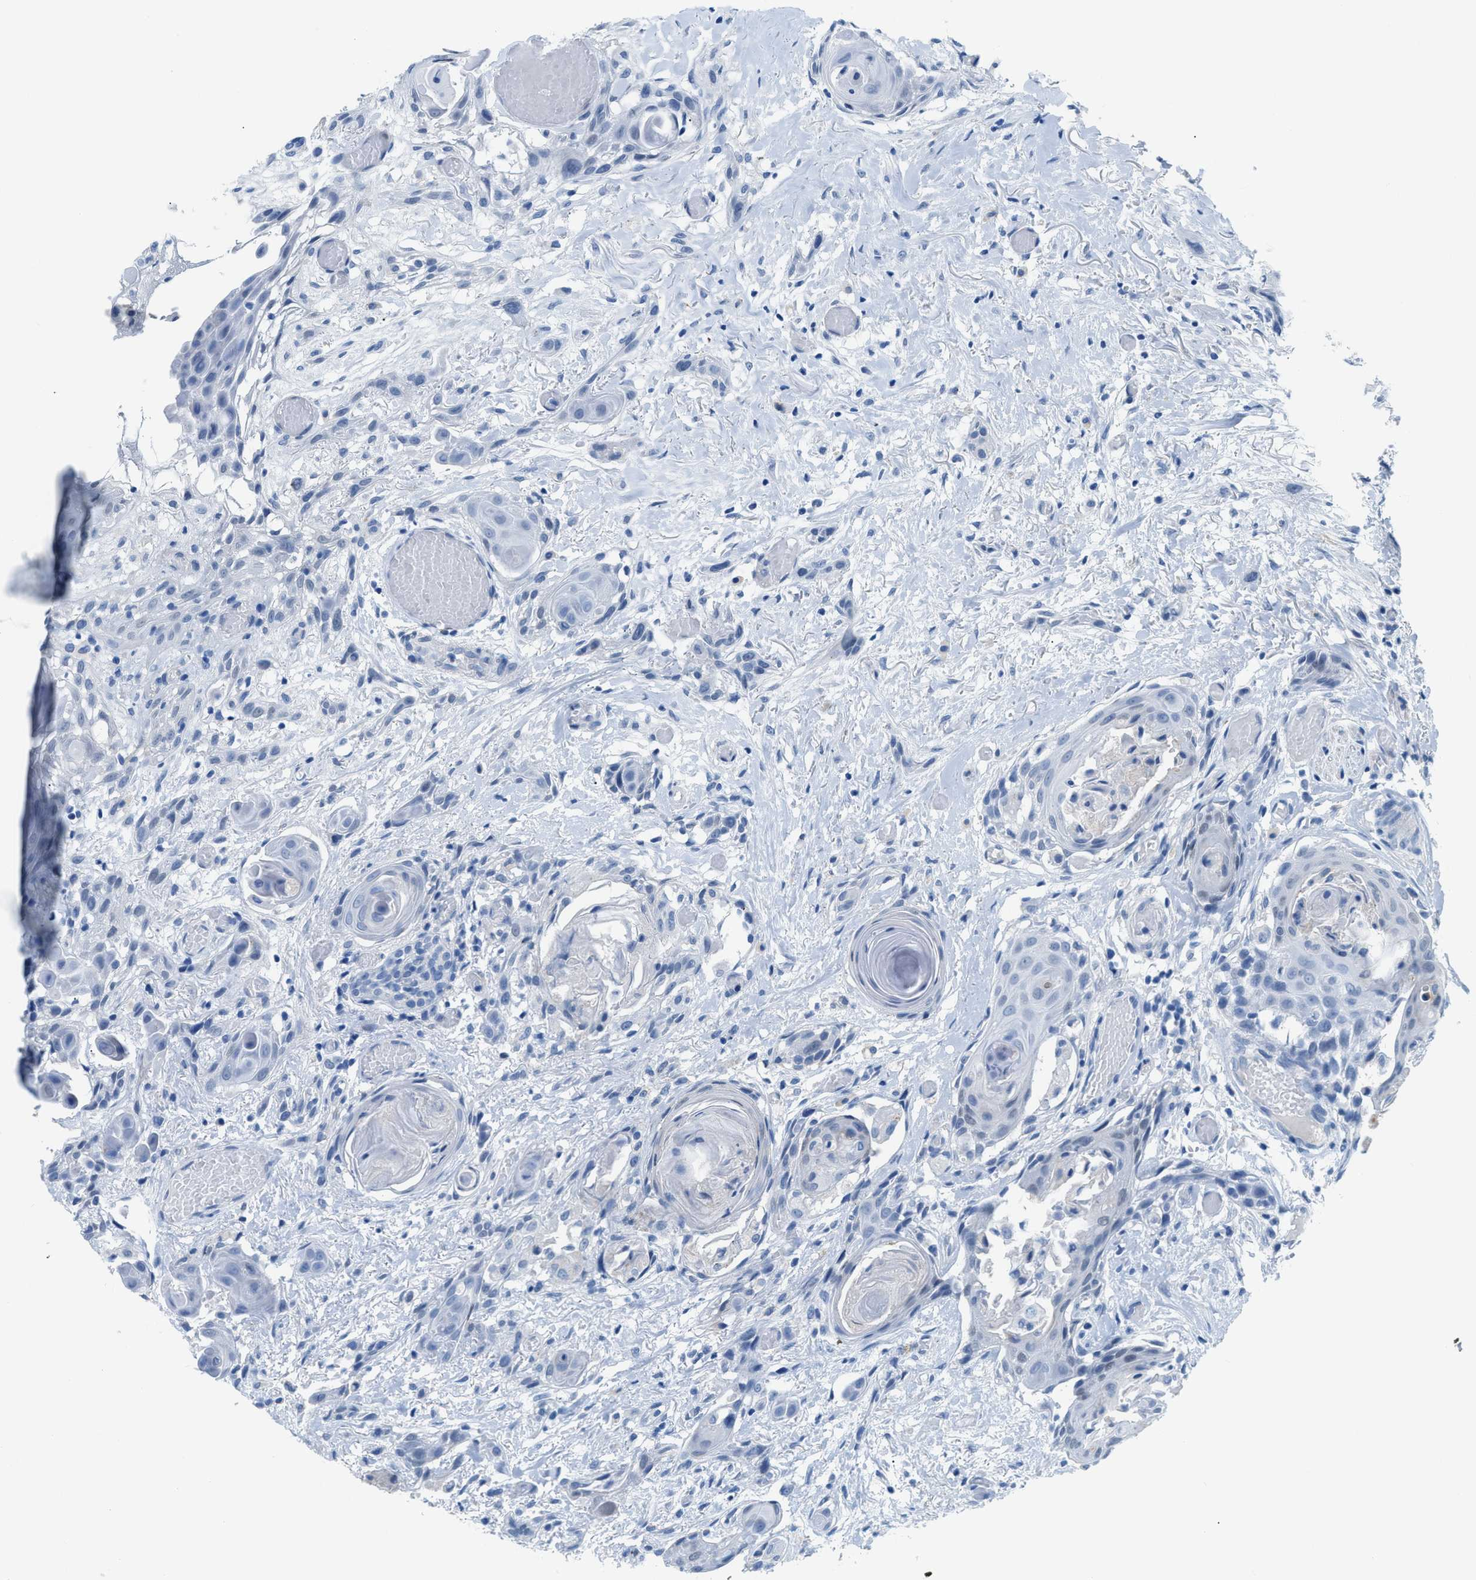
{"staining": {"intensity": "negative", "quantity": "none", "location": "none"}, "tissue": "oral mucosa", "cell_type": "Squamous epithelial cells", "image_type": "normal", "snomed": [{"axis": "morphology", "description": "Normal tissue, NOS"}, {"axis": "morphology", "description": "Squamous cell carcinoma, NOS"}, {"axis": "topography", "description": "Oral tissue"}, {"axis": "topography", "description": "Salivary gland"}, {"axis": "topography", "description": "Head-Neck"}], "caption": "Immunohistochemical staining of benign oral mucosa displays no significant positivity in squamous epithelial cells.", "gene": "FDCSP", "patient": {"sex": "female", "age": 62}}